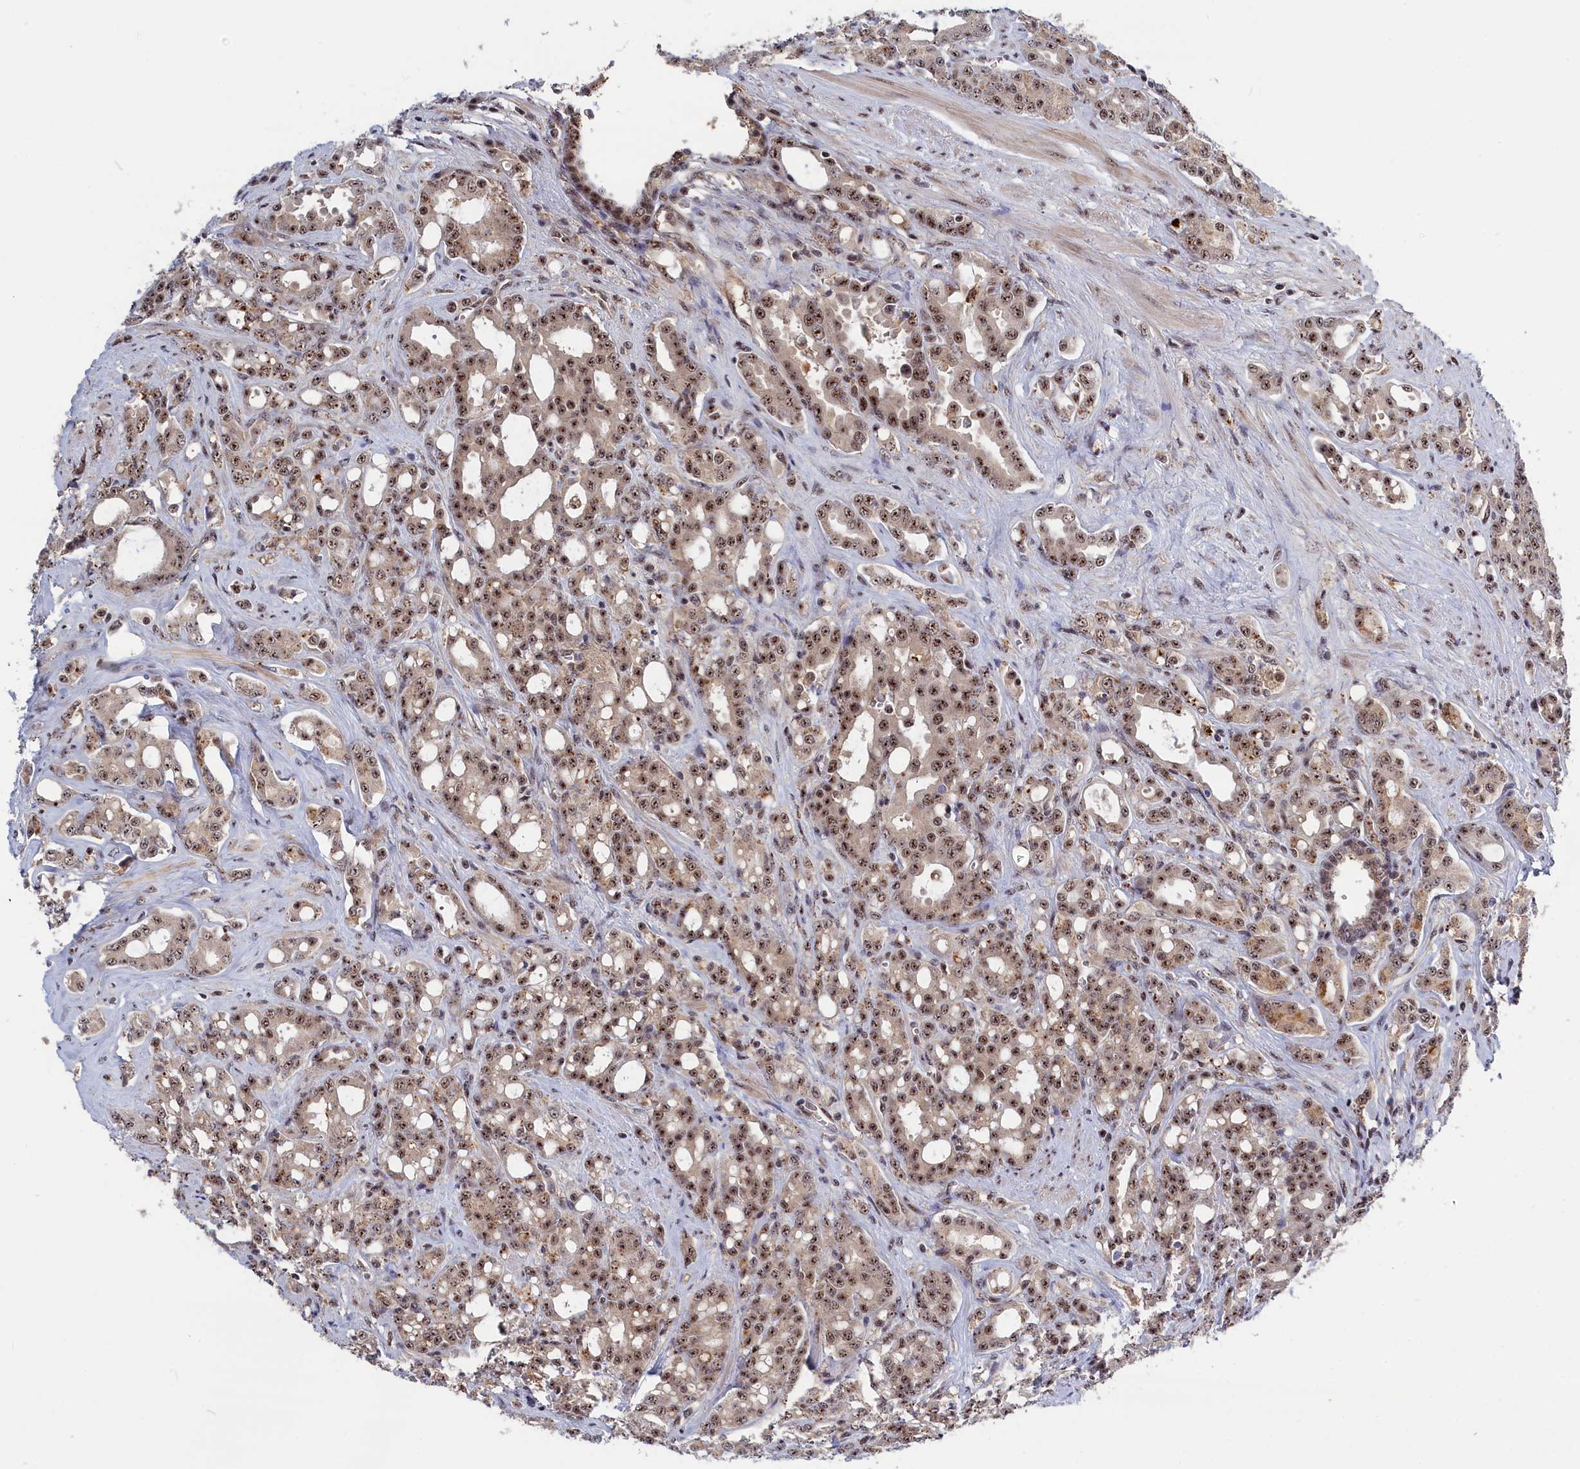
{"staining": {"intensity": "moderate", "quantity": ">75%", "location": "nuclear"}, "tissue": "prostate cancer", "cell_type": "Tumor cells", "image_type": "cancer", "snomed": [{"axis": "morphology", "description": "Adenocarcinoma, High grade"}, {"axis": "topography", "description": "Prostate"}], "caption": "Prostate high-grade adenocarcinoma tissue reveals moderate nuclear expression in approximately >75% of tumor cells", "gene": "TAB1", "patient": {"sex": "male", "age": 72}}